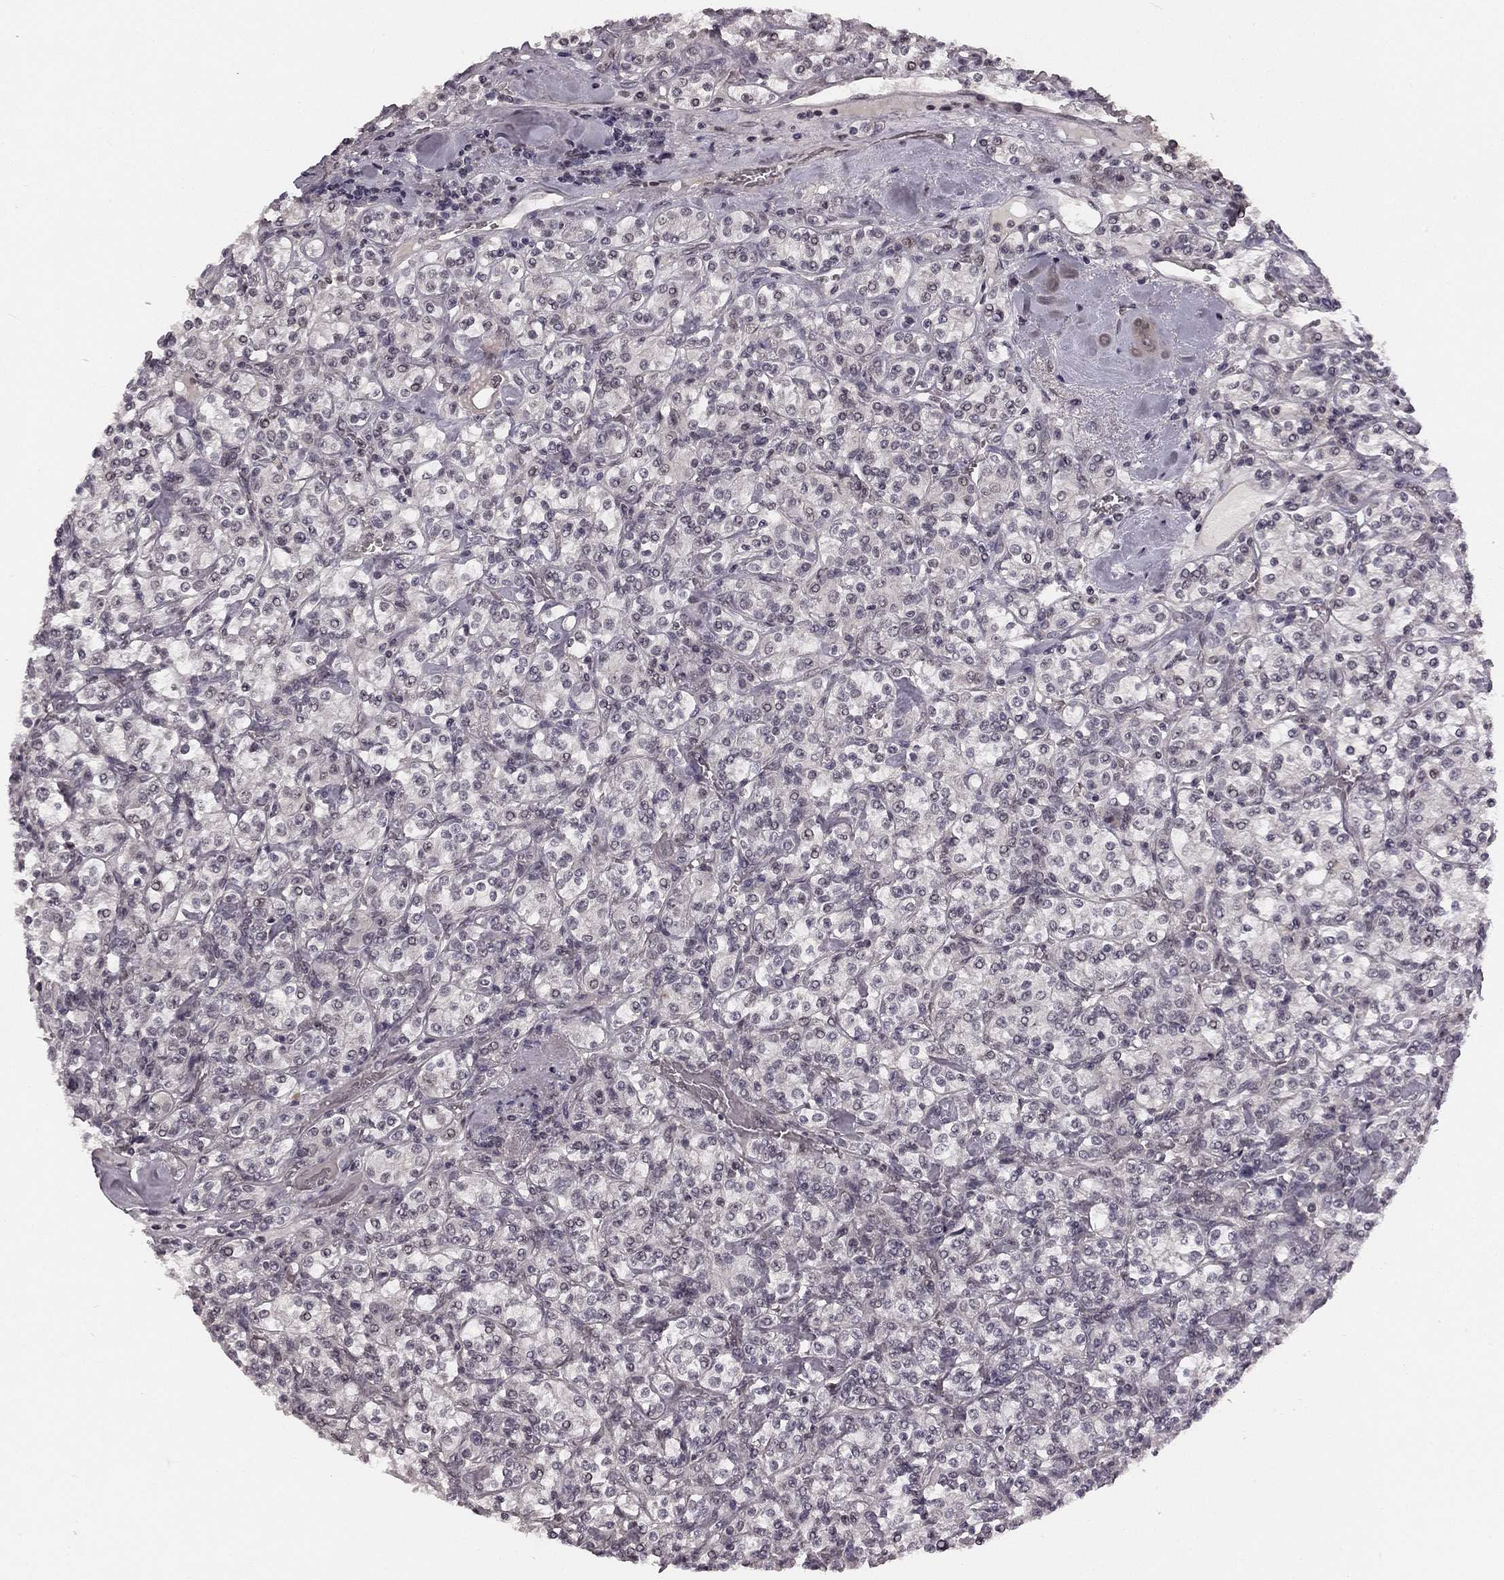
{"staining": {"intensity": "negative", "quantity": "none", "location": "none"}, "tissue": "renal cancer", "cell_type": "Tumor cells", "image_type": "cancer", "snomed": [{"axis": "morphology", "description": "Adenocarcinoma, NOS"}, {"axis": "topography", "description": "Kidney"}], "caption": "Immunohistochemistry histopathology image of human renal cancer (adenocarcinoma) stained for a protein (brown), which reveals no staining in tumor cells.", "gene": "HCN4", "patient": {"sex": "male", "age": 77}}